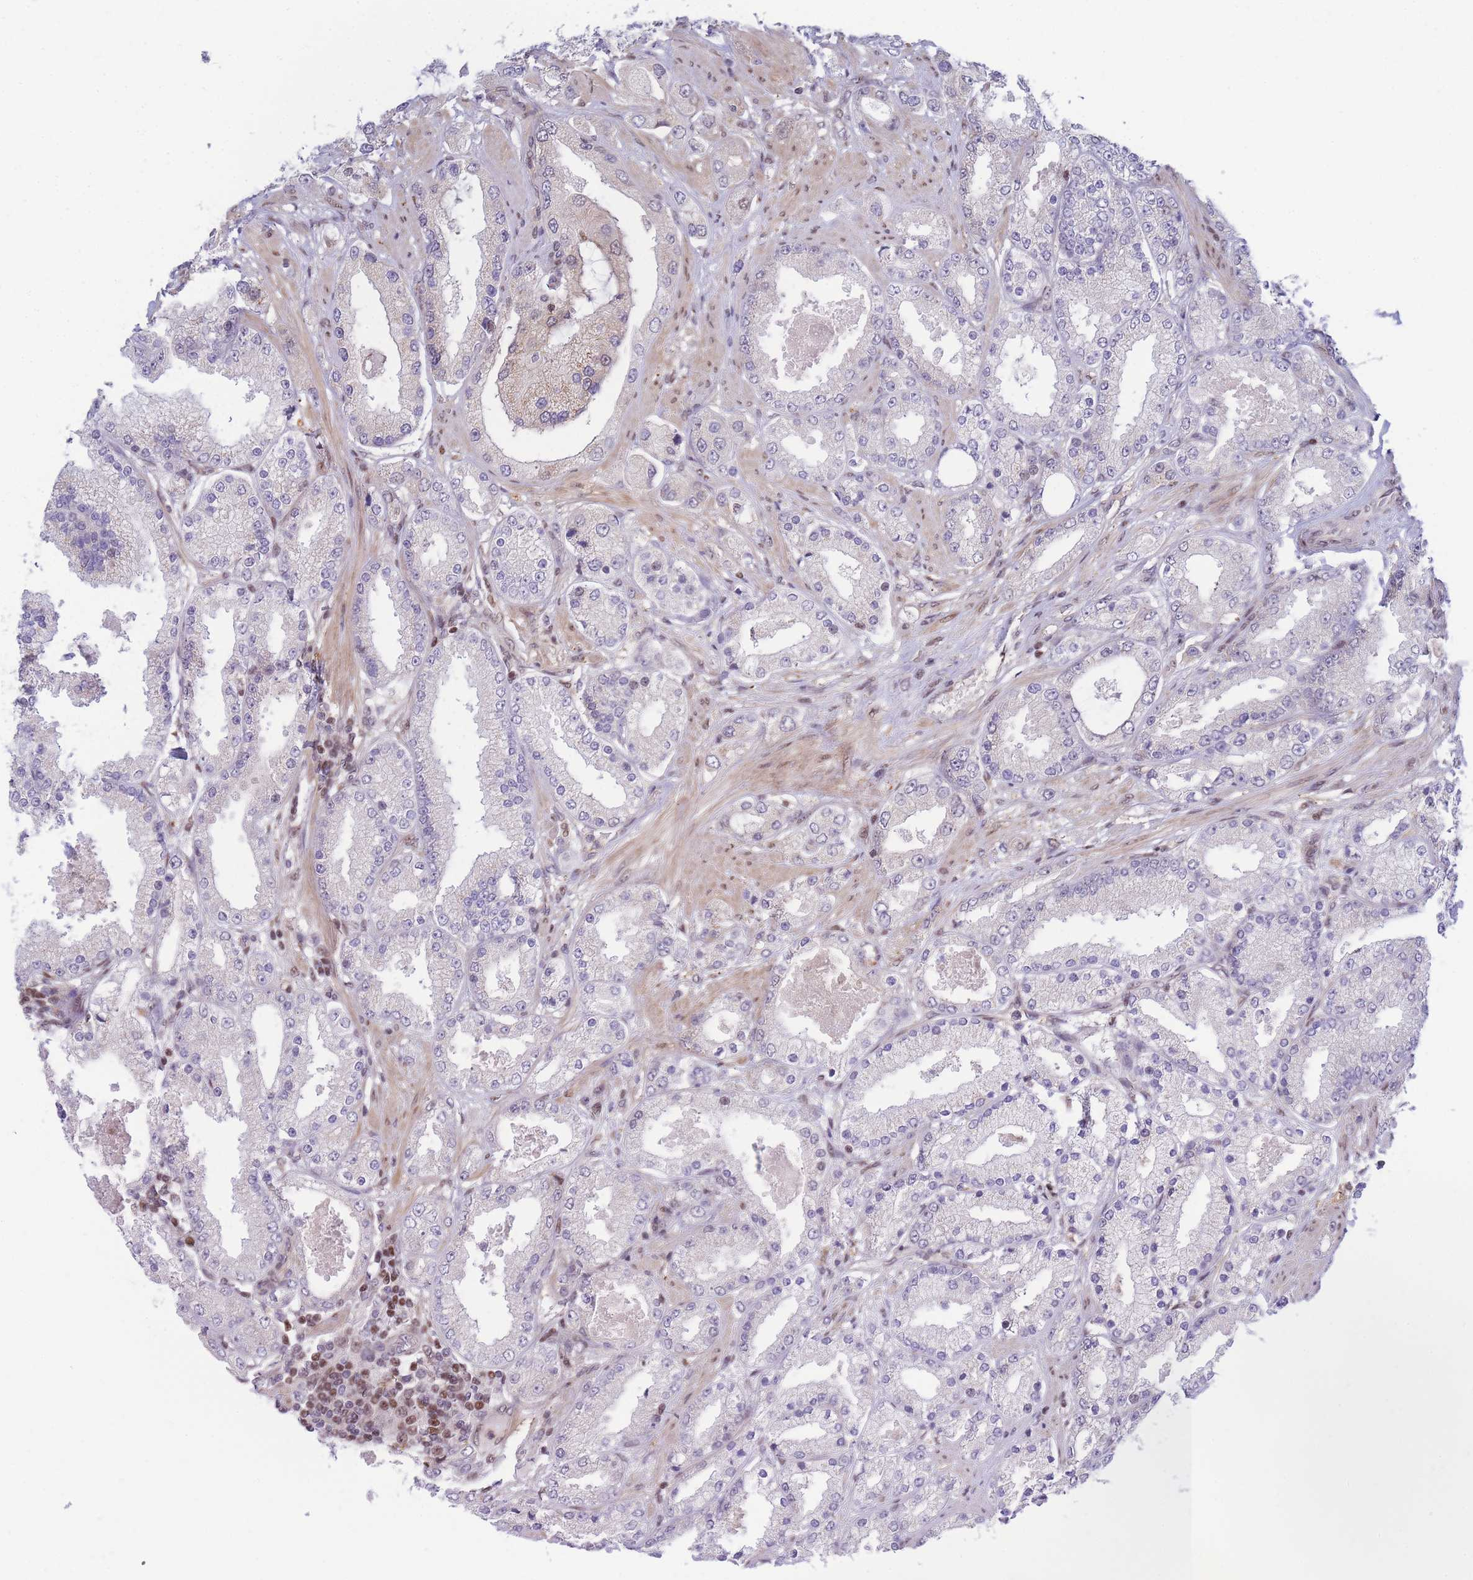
{"staining": {"intensity": "negative", "quantity": "none", "location": "none"}, "tissue": "prostate cancer", "cell_type": "Tumor cells", "image_type": "cancer", "snomed": [{"axis": "morphology", "description": "Adenocarcinoma, High grade"}, {"axis": "topography", "description": "Prostate"}], "caption": "A photomicrograph of human prostate cancer is negative for staining in tumor cells.", "gene": "CRACD", "patient": {"sex": "male", "age": 68}}